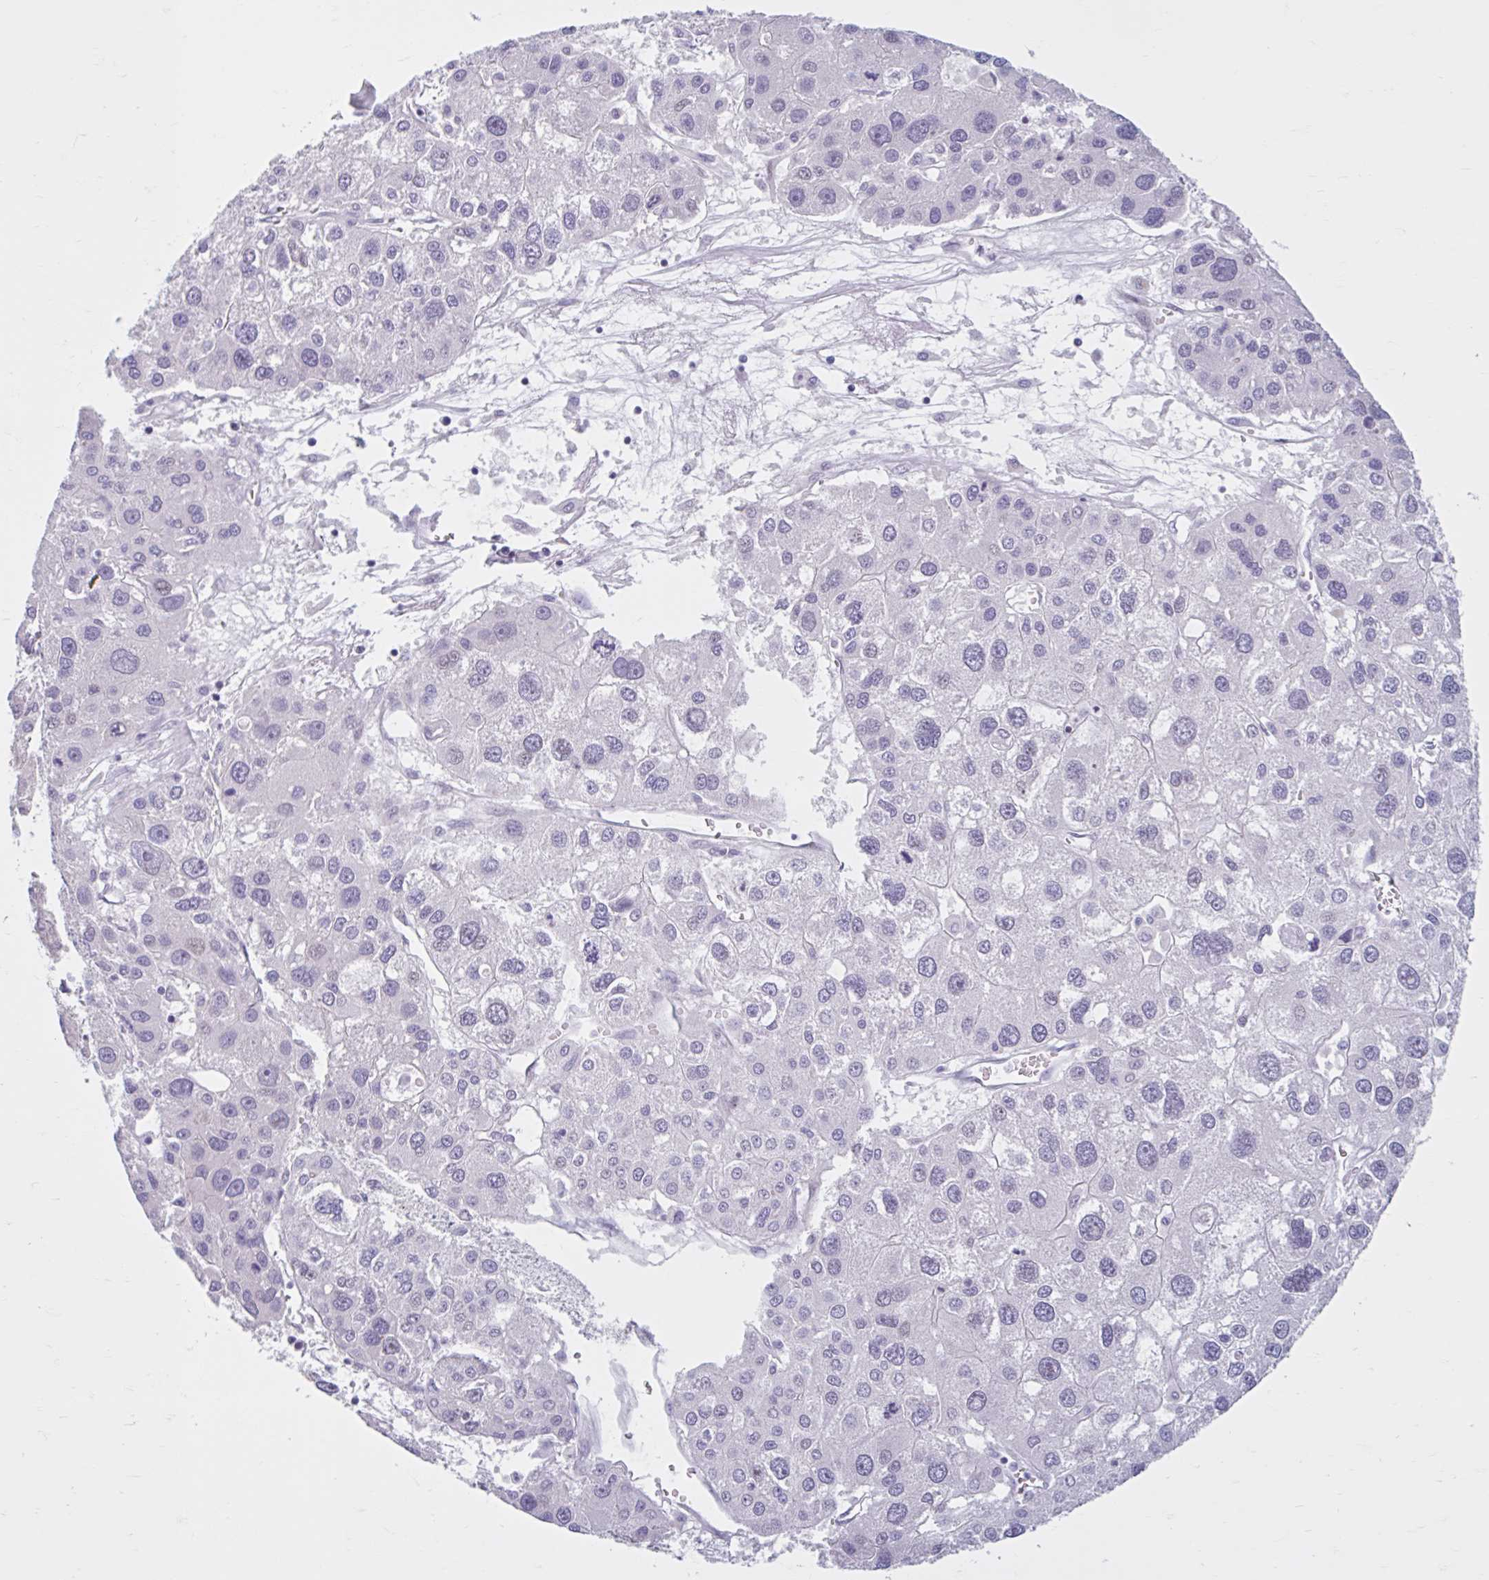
{"staining": {"intensity": "negative", "quantity": "none", "location": "none"}, "tissue": "liver cancer", "cell_type": "Tumor cells", "image_type": "cancer", "snomed": [{"axis": "morphology", "description": "Carcinoma, Hepatocellular, NOS"}, {"axis": "topography", "description": "Liver"}], "caption": "Human liver hepatocellular carcinoma stained for a protein using IHC demonstrates no staining in tumor cells.", "gene": "FAM153A", "patient": {"sex": "male", "age": 73}}